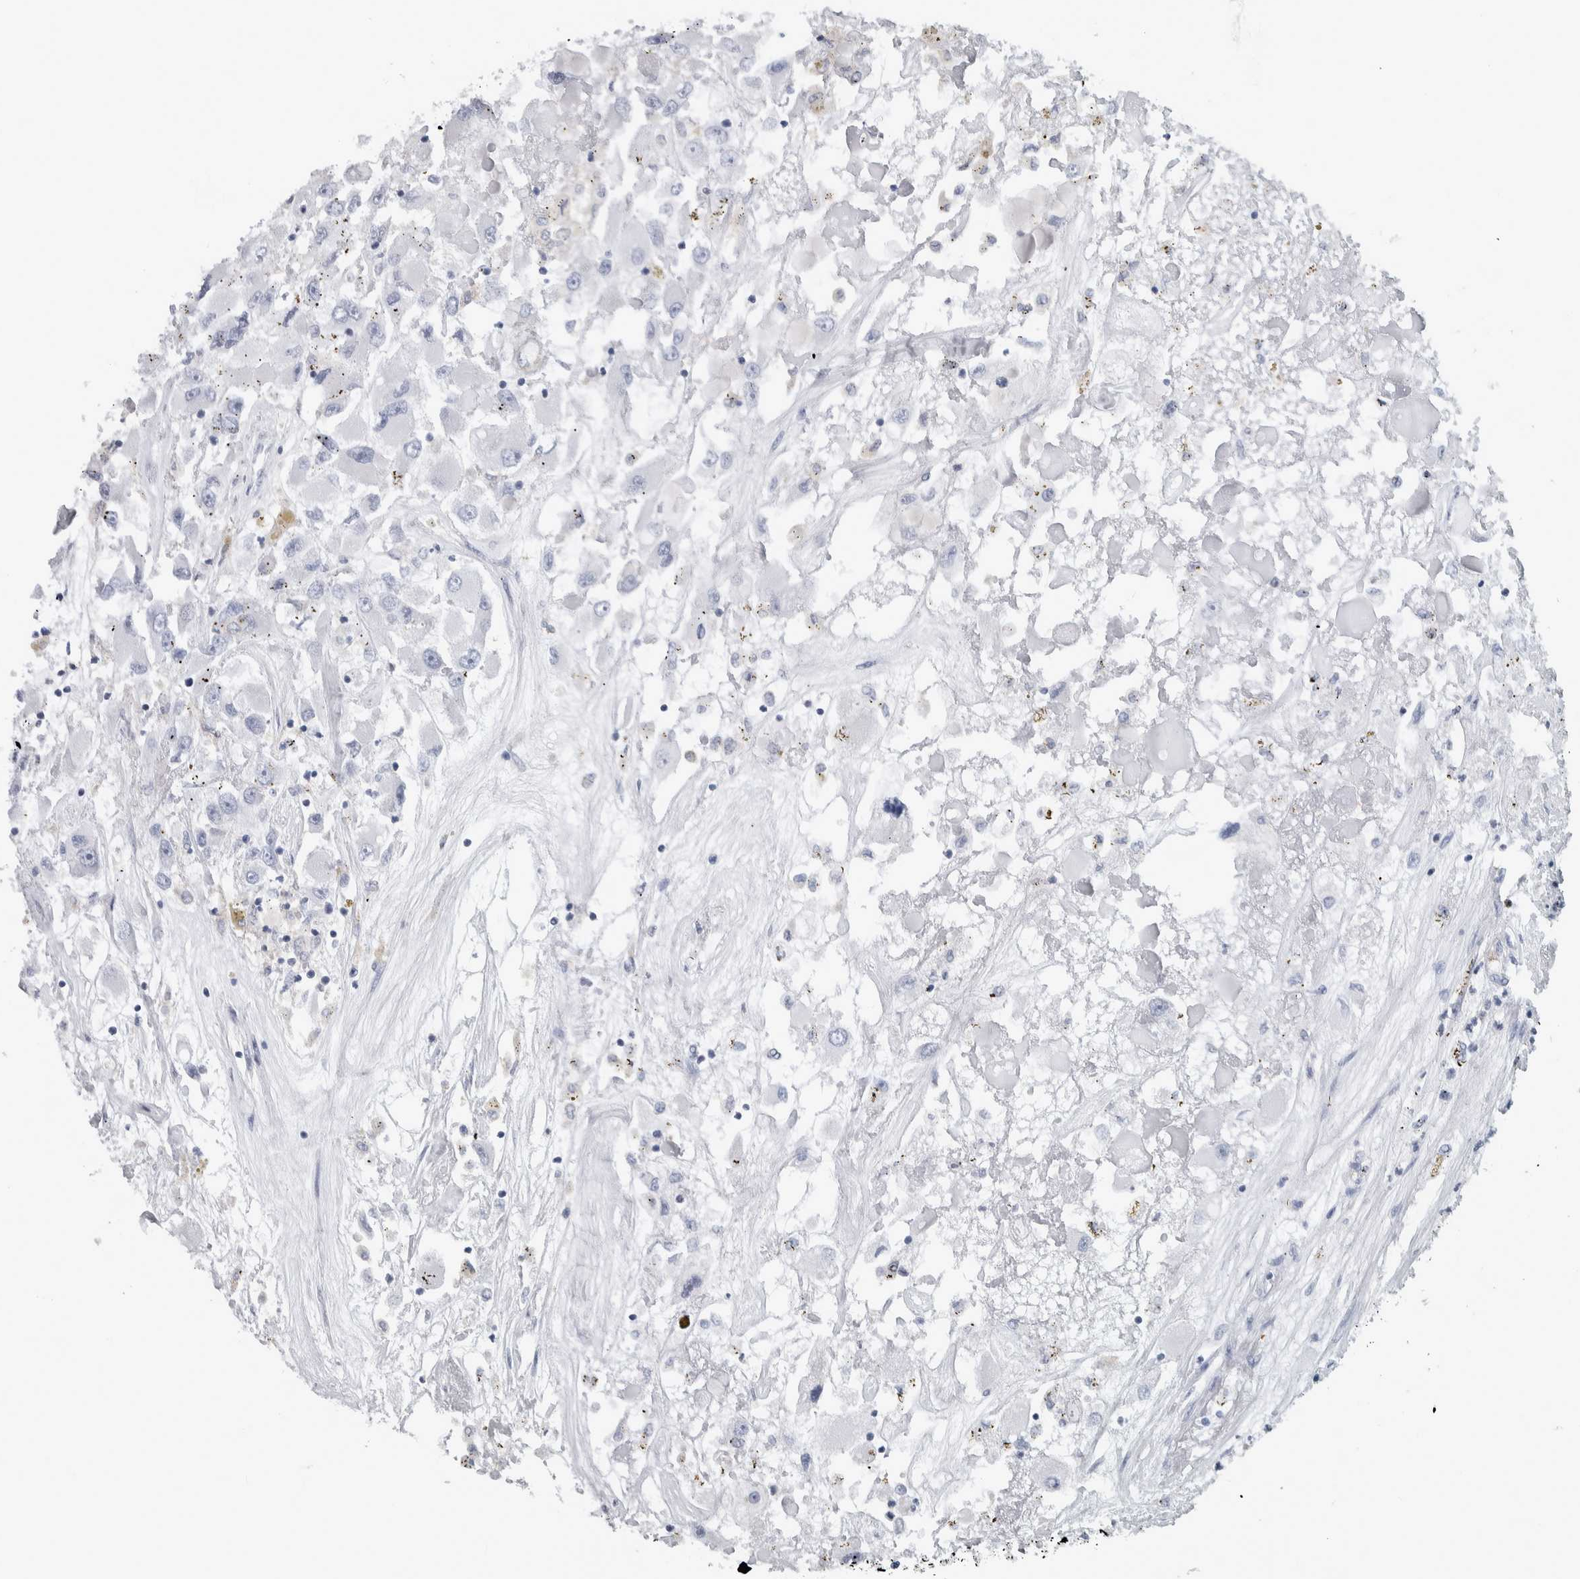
{"staining": {"intensity": "negative", "quantity": "none", "location": "none"}, "tissue": "renal cancer", "cell_type": "Tumor cells", "image_type": "cancer", "snomed": [{"axis": "morphology", "description": "Adenocarcinoma, NOS"}, {"axis": "topography", "description": "Kidney"}], "caption": "A high-resolution micrograph shows IHC staining of renal adenocarcinoma, which demonstrates no significant positivity in tumor cells.", "gene": "SKAP2", "patient": {"sex": "female", "age": 52}}